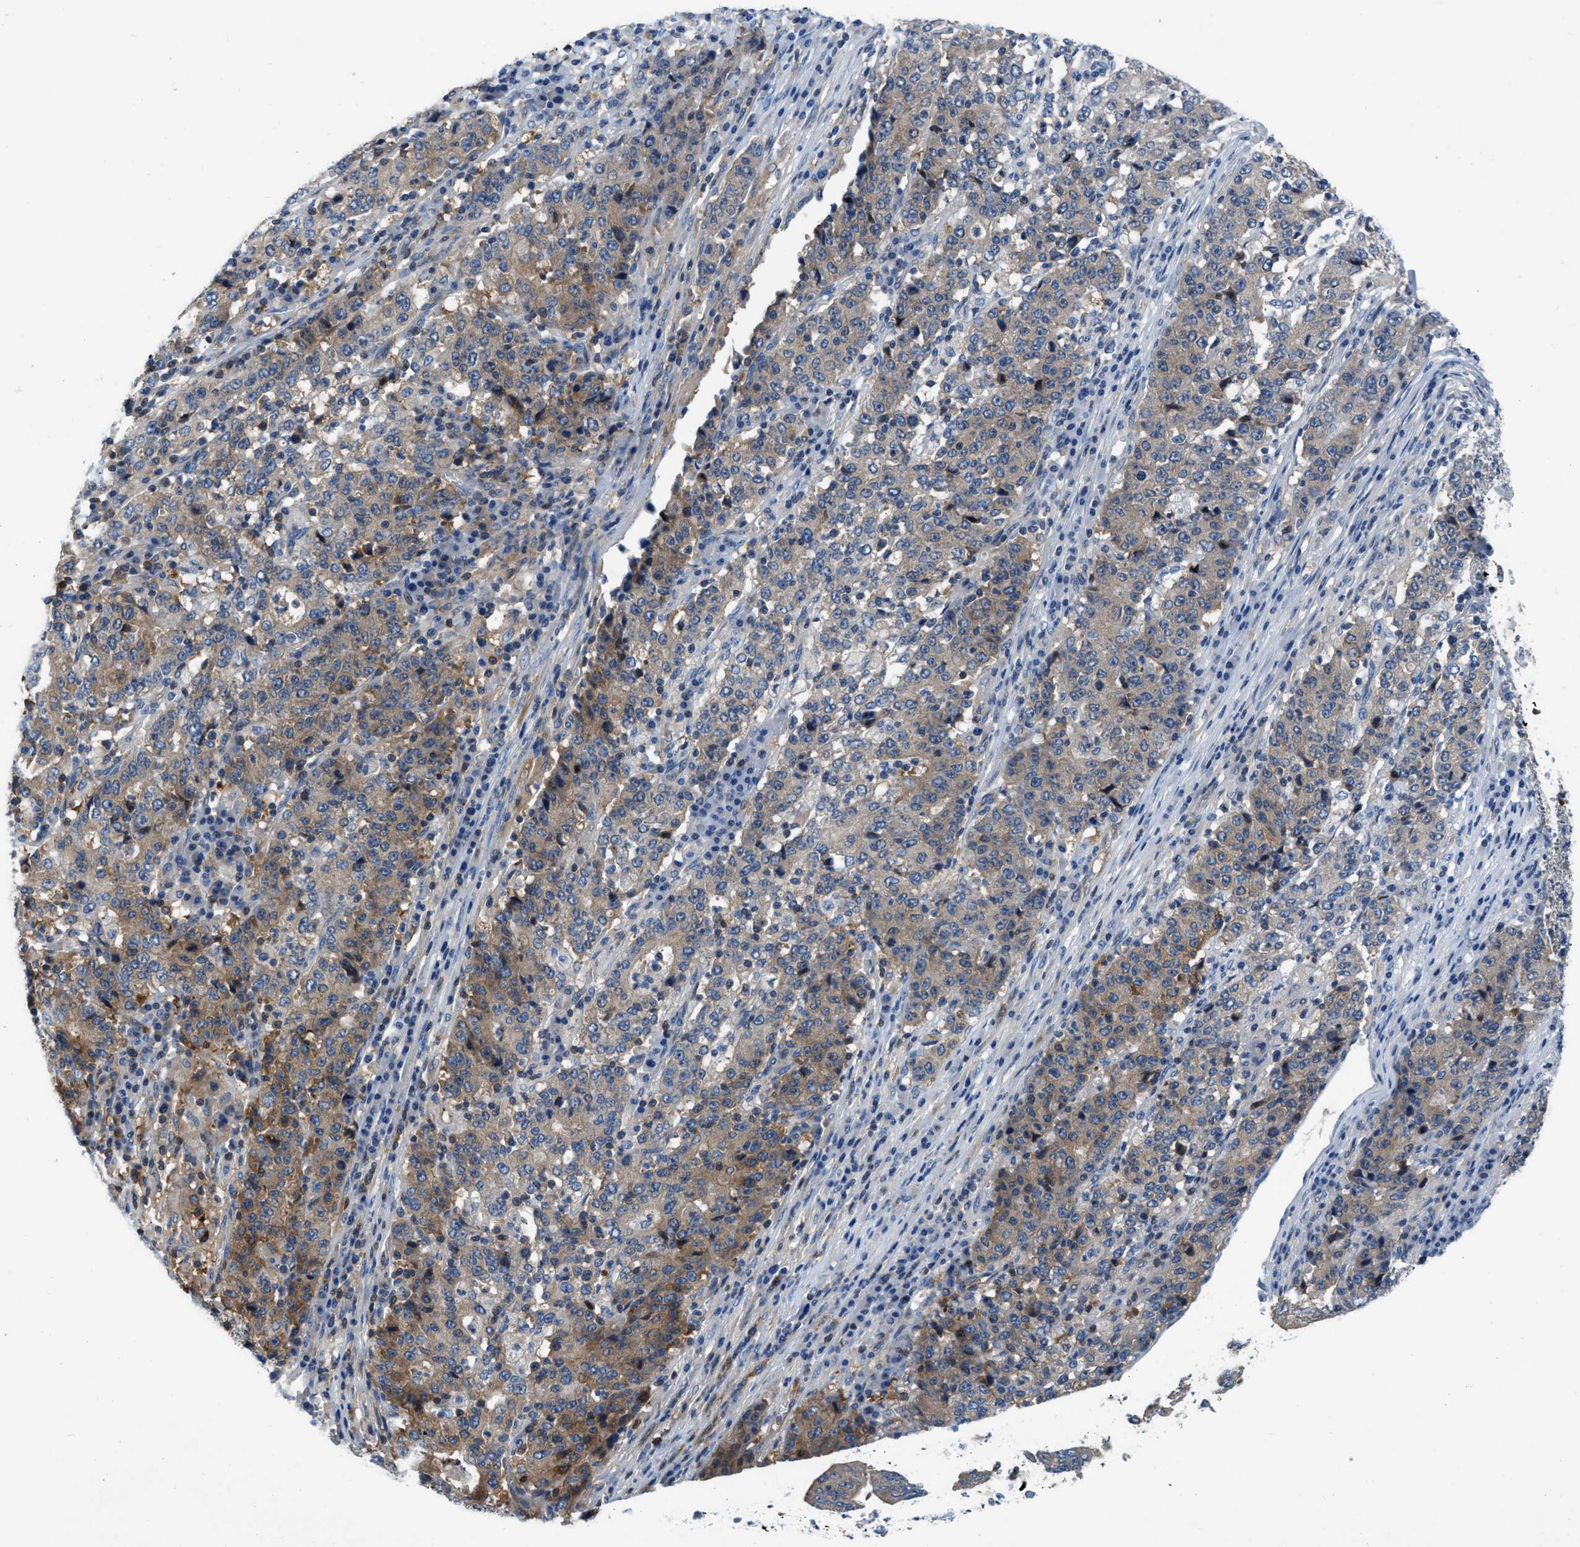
{"staining": {"intensity": "weak", "quantity": "25%-75%", "location": "cytoplasmic/membranous"}, "tissue": "stomach cancer", "cell_type": "Tumor cells", "image_type": "cancer", "snomed": [{"axis": "morphology", "description": "Adenocarcinoma, NOS"}, {"axis": "topography", "description": "Stomach"}], "caption": "Immunohistochemistry histopathology image of human stomach cancer (adenocarcinoma) stained for a protein (brown), which reveals low levels of weak cytoplasmic/membranous expression in approximately 25%-75% of tumor cells.", "gene": "PFKP", "patient": {"sex": "female", "age": 65}}